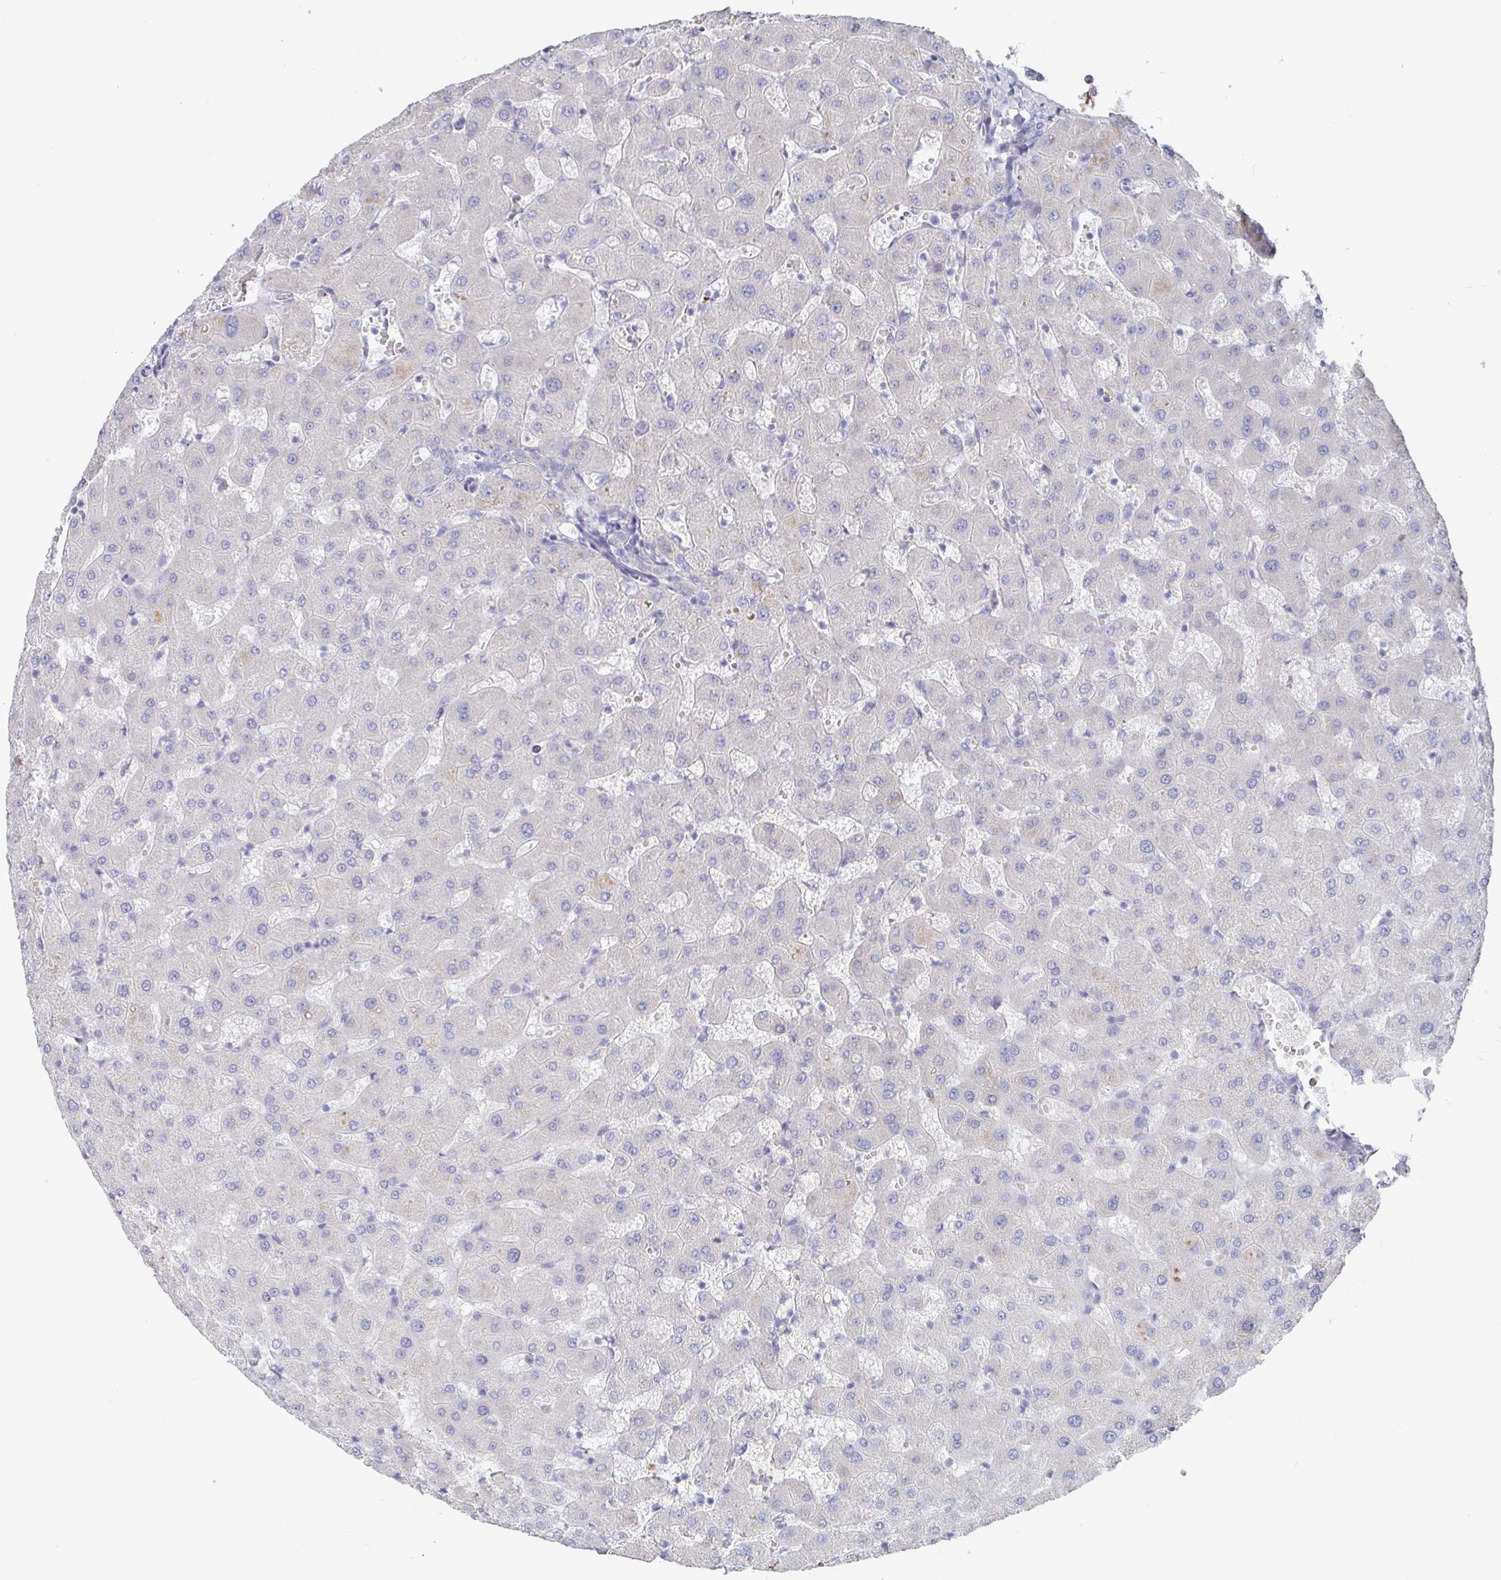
{"staining": {"intensity": "weak", "quantity": "<25%", "location": "cytoplasmic/membranous"}, "tissue": "liver", "cell_type": "Cholangiocytes", "image_type": "normal", "snomed": [{"axis": "morphology", "description": "Normal tissue, NOS"}, {"axis": "topography", "description": "Liver"}], "caption": "Immunohistochemical staining of normal liver reveals no significant staining in cholangiocytes.", "gene": "GPR148", "patient": {"sex": "female", "age": 63}}